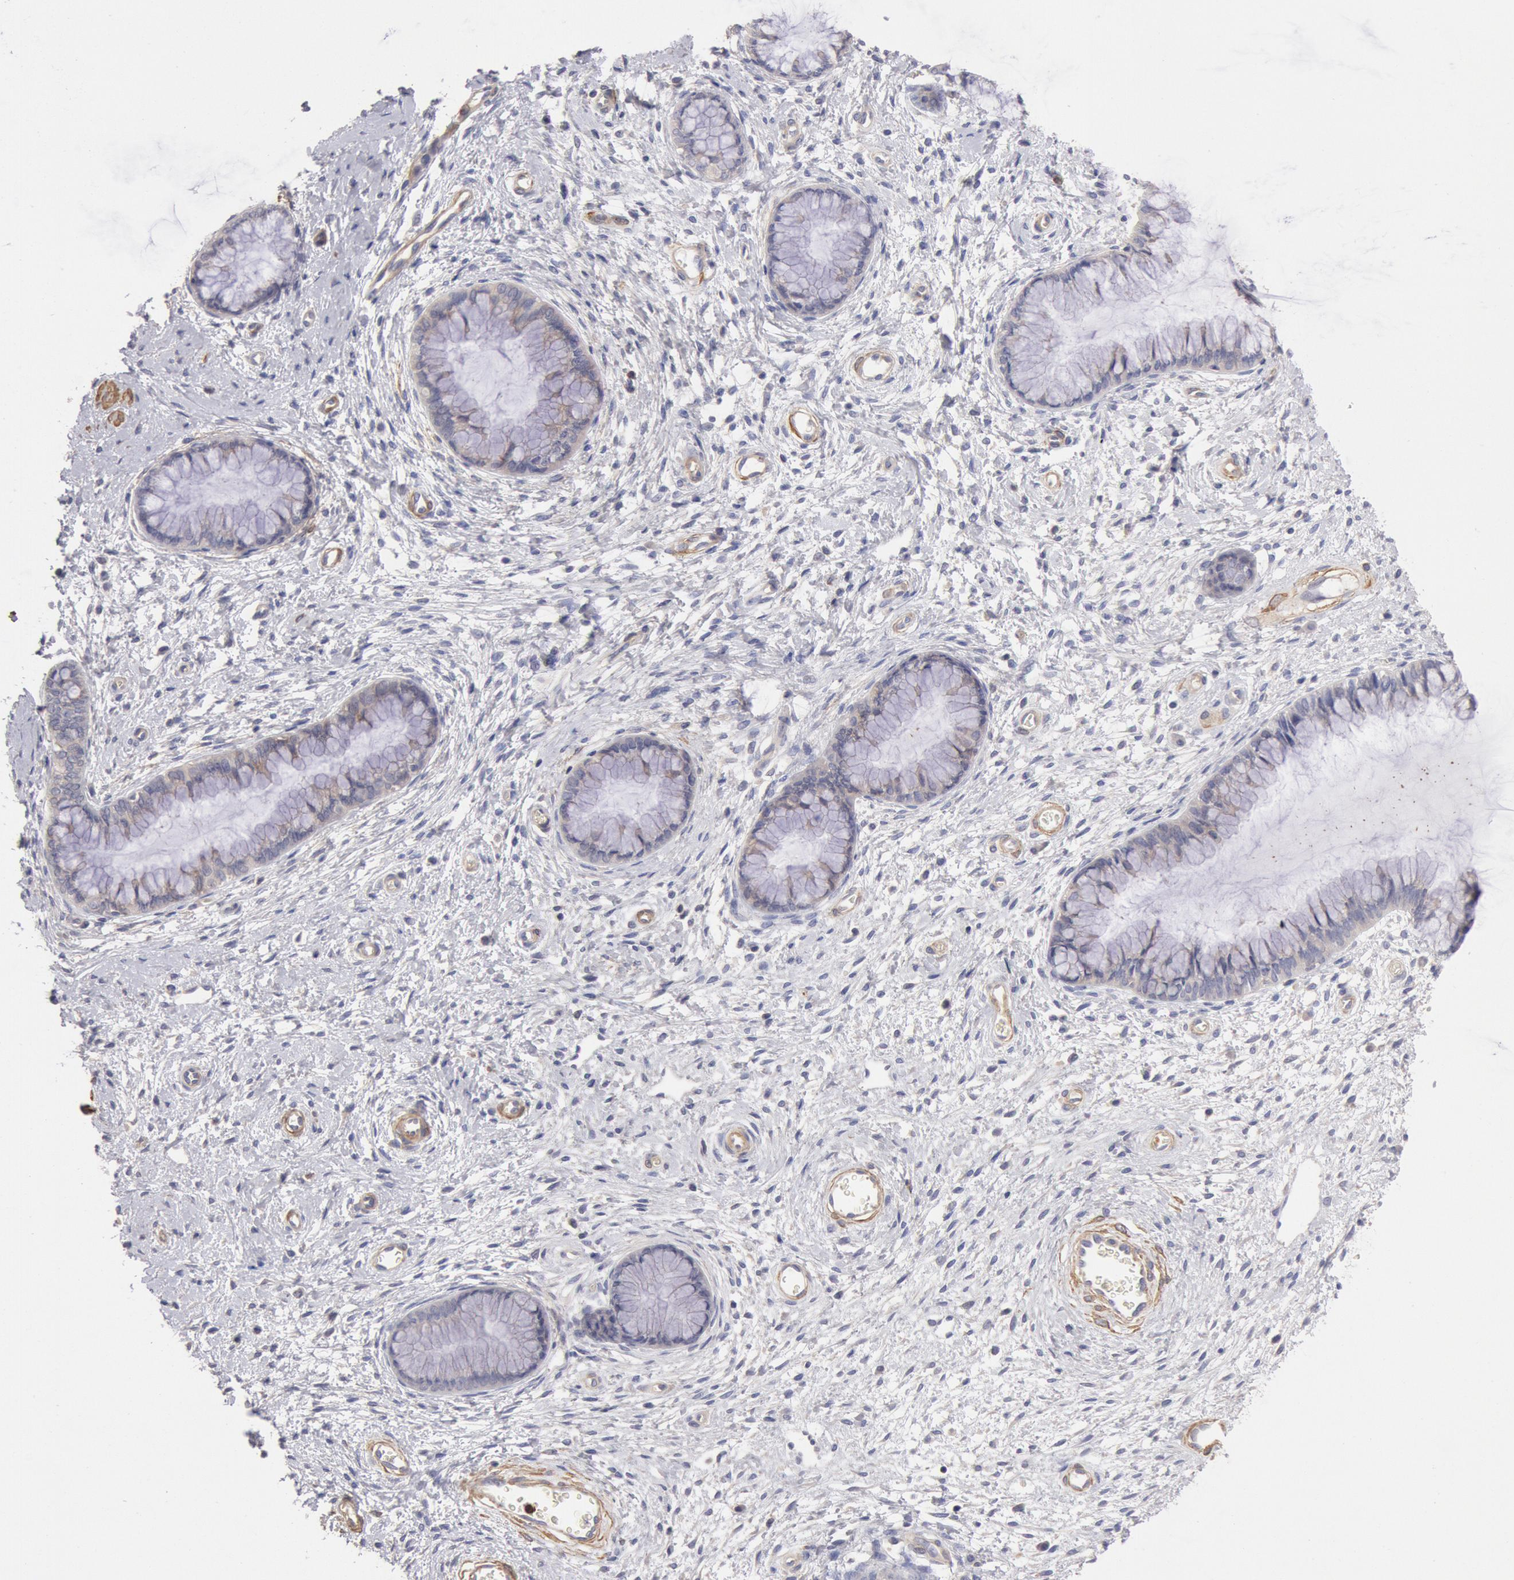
{"staining": {"intensity": "weak", "quantity": "25%-75%", "location": "cytoplasmic/membranous"}, "tissue": "cervix", "cell_type": "Glandular cells", "image_type": "normal", "snomed": [{"axis": "morphology", "description": "Normal tissue, NOS"}, {"axis": "topography", "description": "Cervix"}], "caption": "IHC histopathology image of benign cervix stained for a protein (brown), which displays low levels of weak cytoplasmic/membranous staining in approximately 25%-75% of glandular cells.", "gene": "TMED8", "patient": {"sex": "female", "age": 27}}